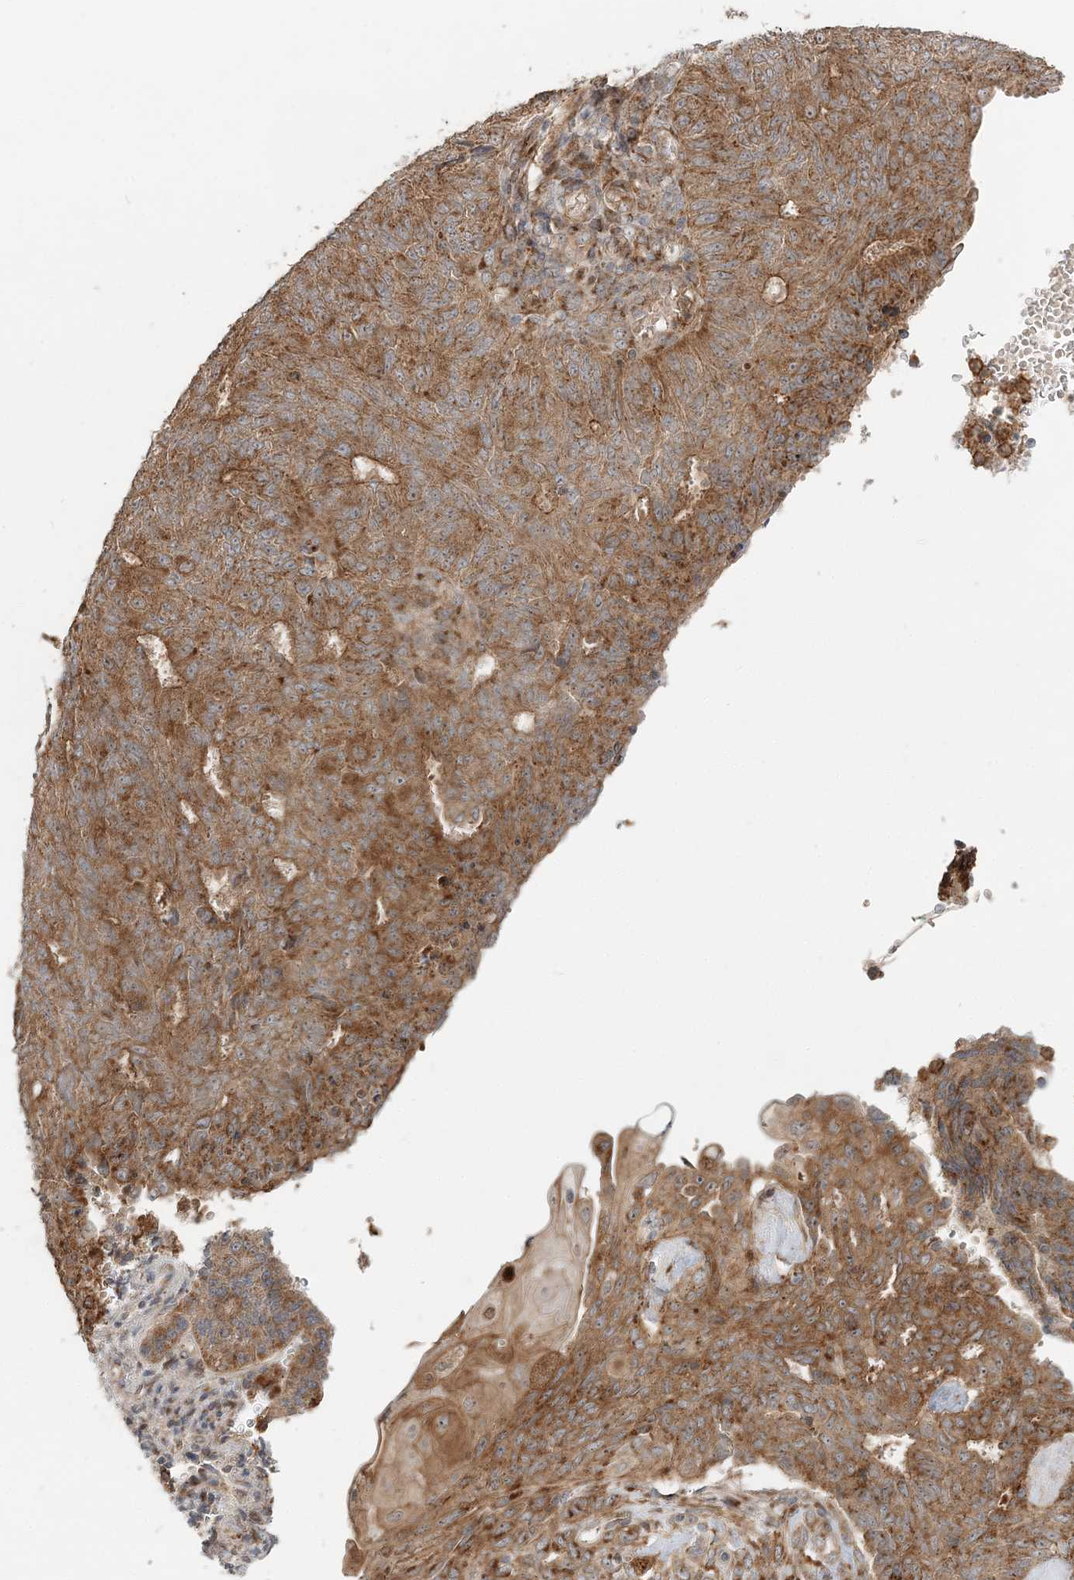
{"staining": {"intensity": "moderate", "quantity": ">75%", "location": "cytoplasmic/membranous"}, "tissue": "endometrial cancer", "cell_type": "Tumor cells", "image_type": "cancer", "snomed": [{"axis": "morphology", "description": "Adenocarcinoma, NOS"}, {"axis": "topography", "description": "Endometrium"}], "caption": "Brown immunohistochemical staining in human adenocarcinoma (endometrial) exhibits moderate cytoplasmic/membranous expression in about >75% of tumor cells. The staining was performed using DAB (3,3'-diaminobenzidine), with brown indicating positive protein expression. Nuclei are stained blue with hematoxylin.", "gene": "ABCC3", "patient": {"sex": "female", "age": 32}}